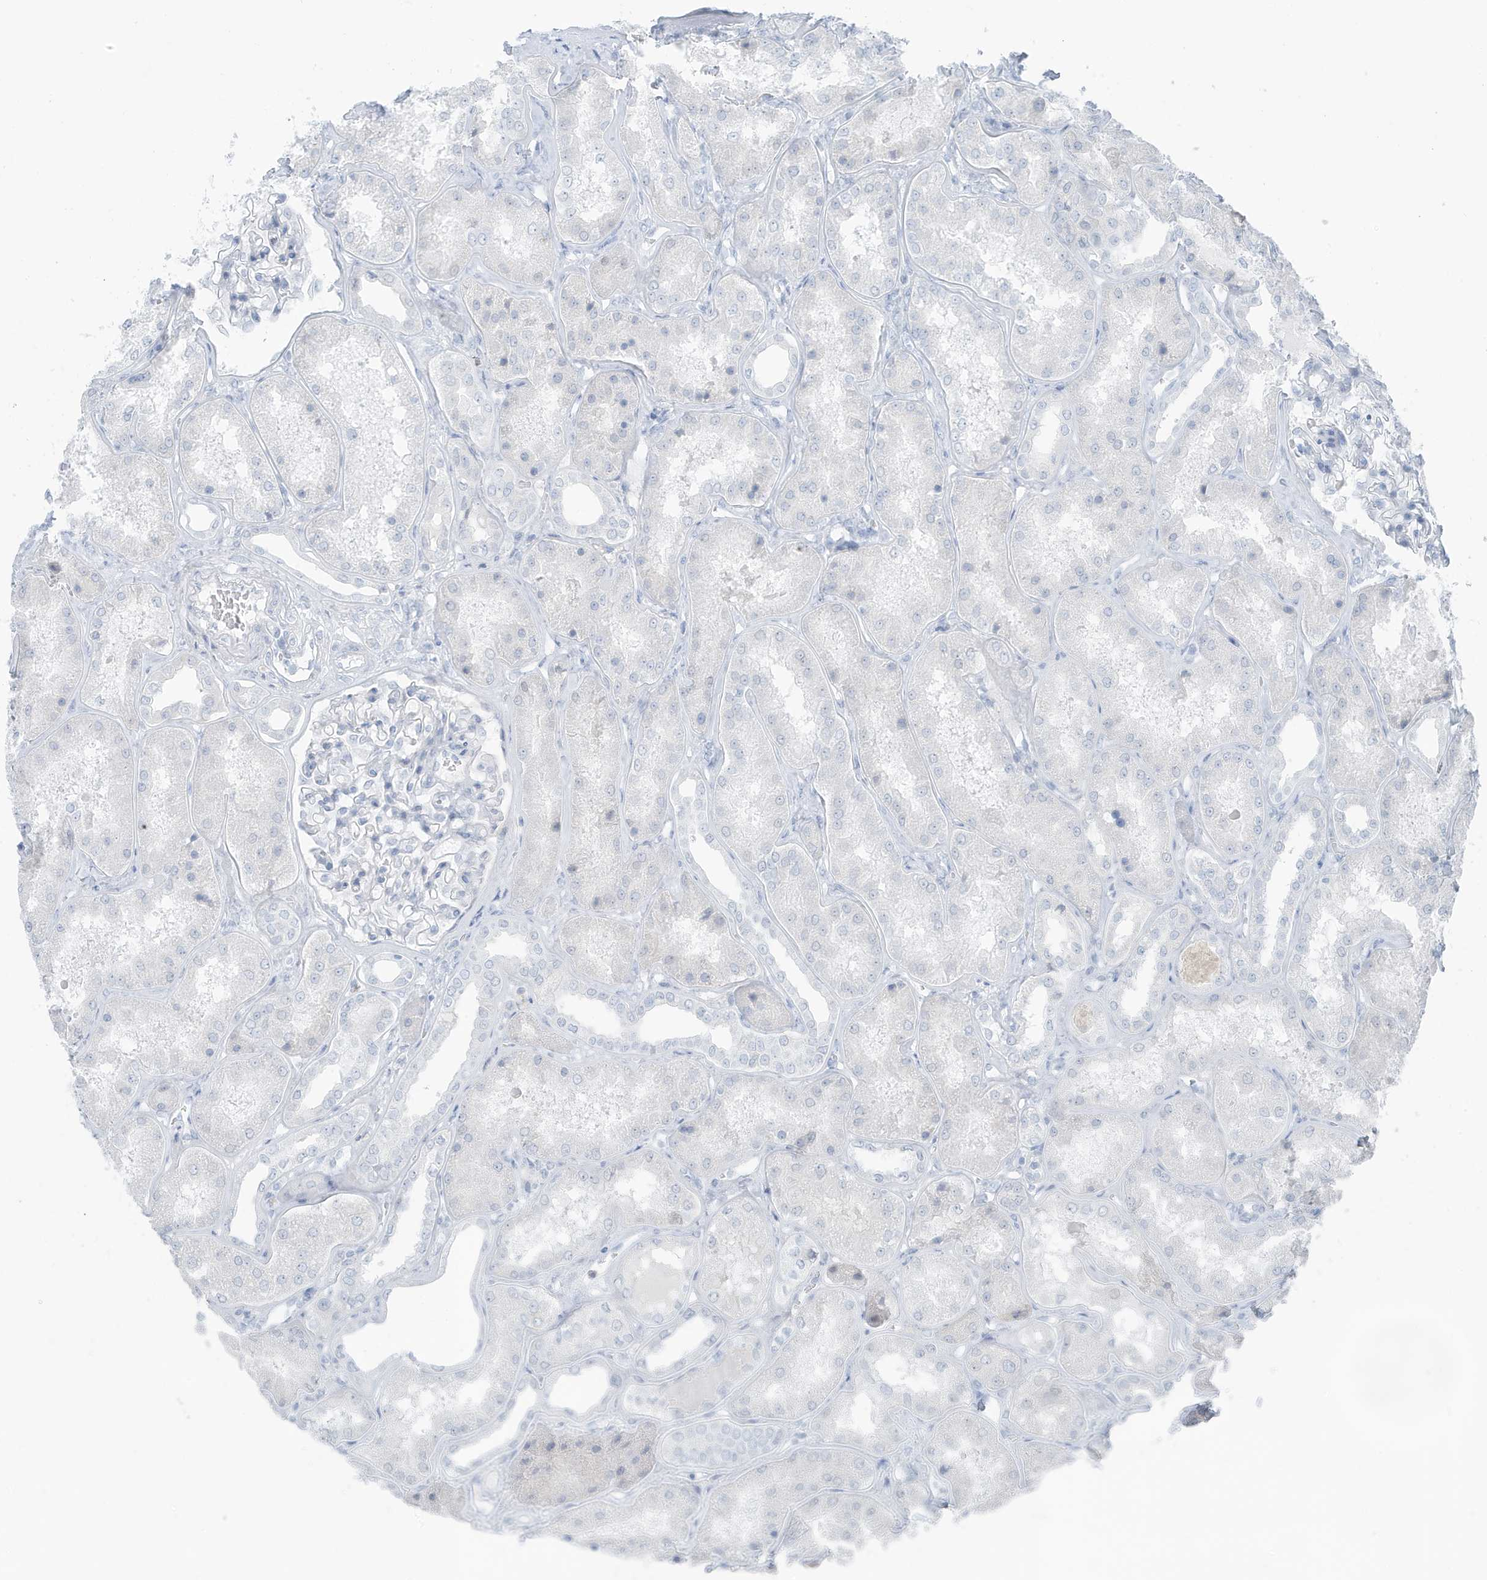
{"staining": {"intensity": "negative", "quantity": "none", "location": "none"}, "tissue": "kidney", "cell_type": "Cells in glomeruli", "image_type": "normal", "snomed": [{"axis": "morphology", "description": "Normal tissue, NOS"}, {"axis": "topography", "description": "Kidney"}], "caption": "Cells in glomeruli show no significant expression in benign kidney. Nuclei are stained in blue.", "gene": "ZFP64", "patient": {"sex": "female", "age": 56}}